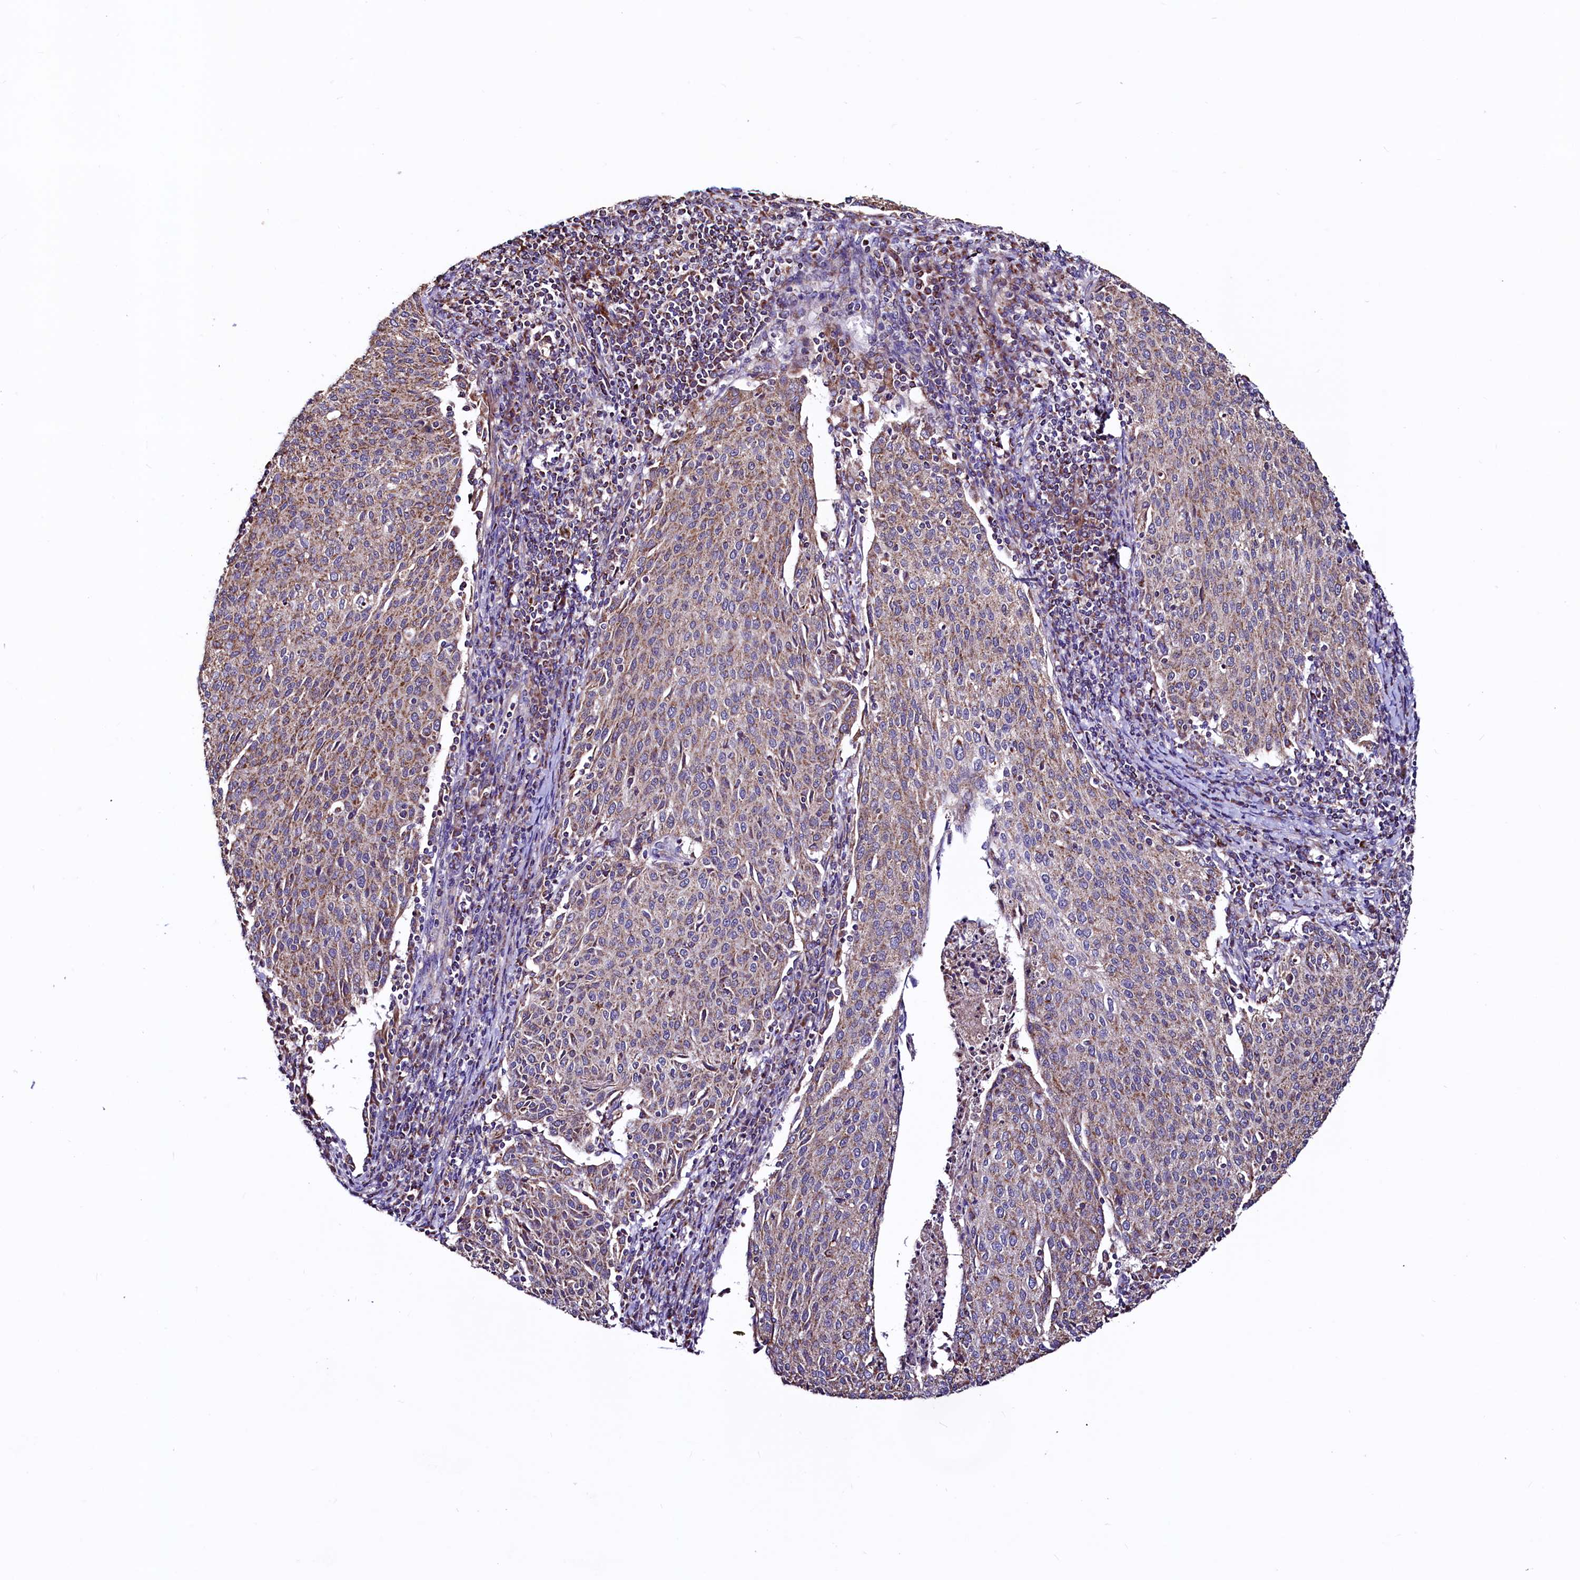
{"staining": {"intensity": "moderate", "quantity": ">75%", "location": "cytoplasmic/membranous"}, "tissue": "cervical cancer", "cell_type": "Tumor cells", "image_type": "cancer", "snomed": [{"axis": "morphology", "description": "Squamous cell carcinoma, NOS"}, {"axis": "topography", "description": "Cervix"}], "caption": "A medium amount of moderate cytoplasmic/membranous staining is appreciated in about >75% of tumor cells in cervical cancer tissue.", "gene": "STARD5", "patient": {"sex": "female", "age": 46}}